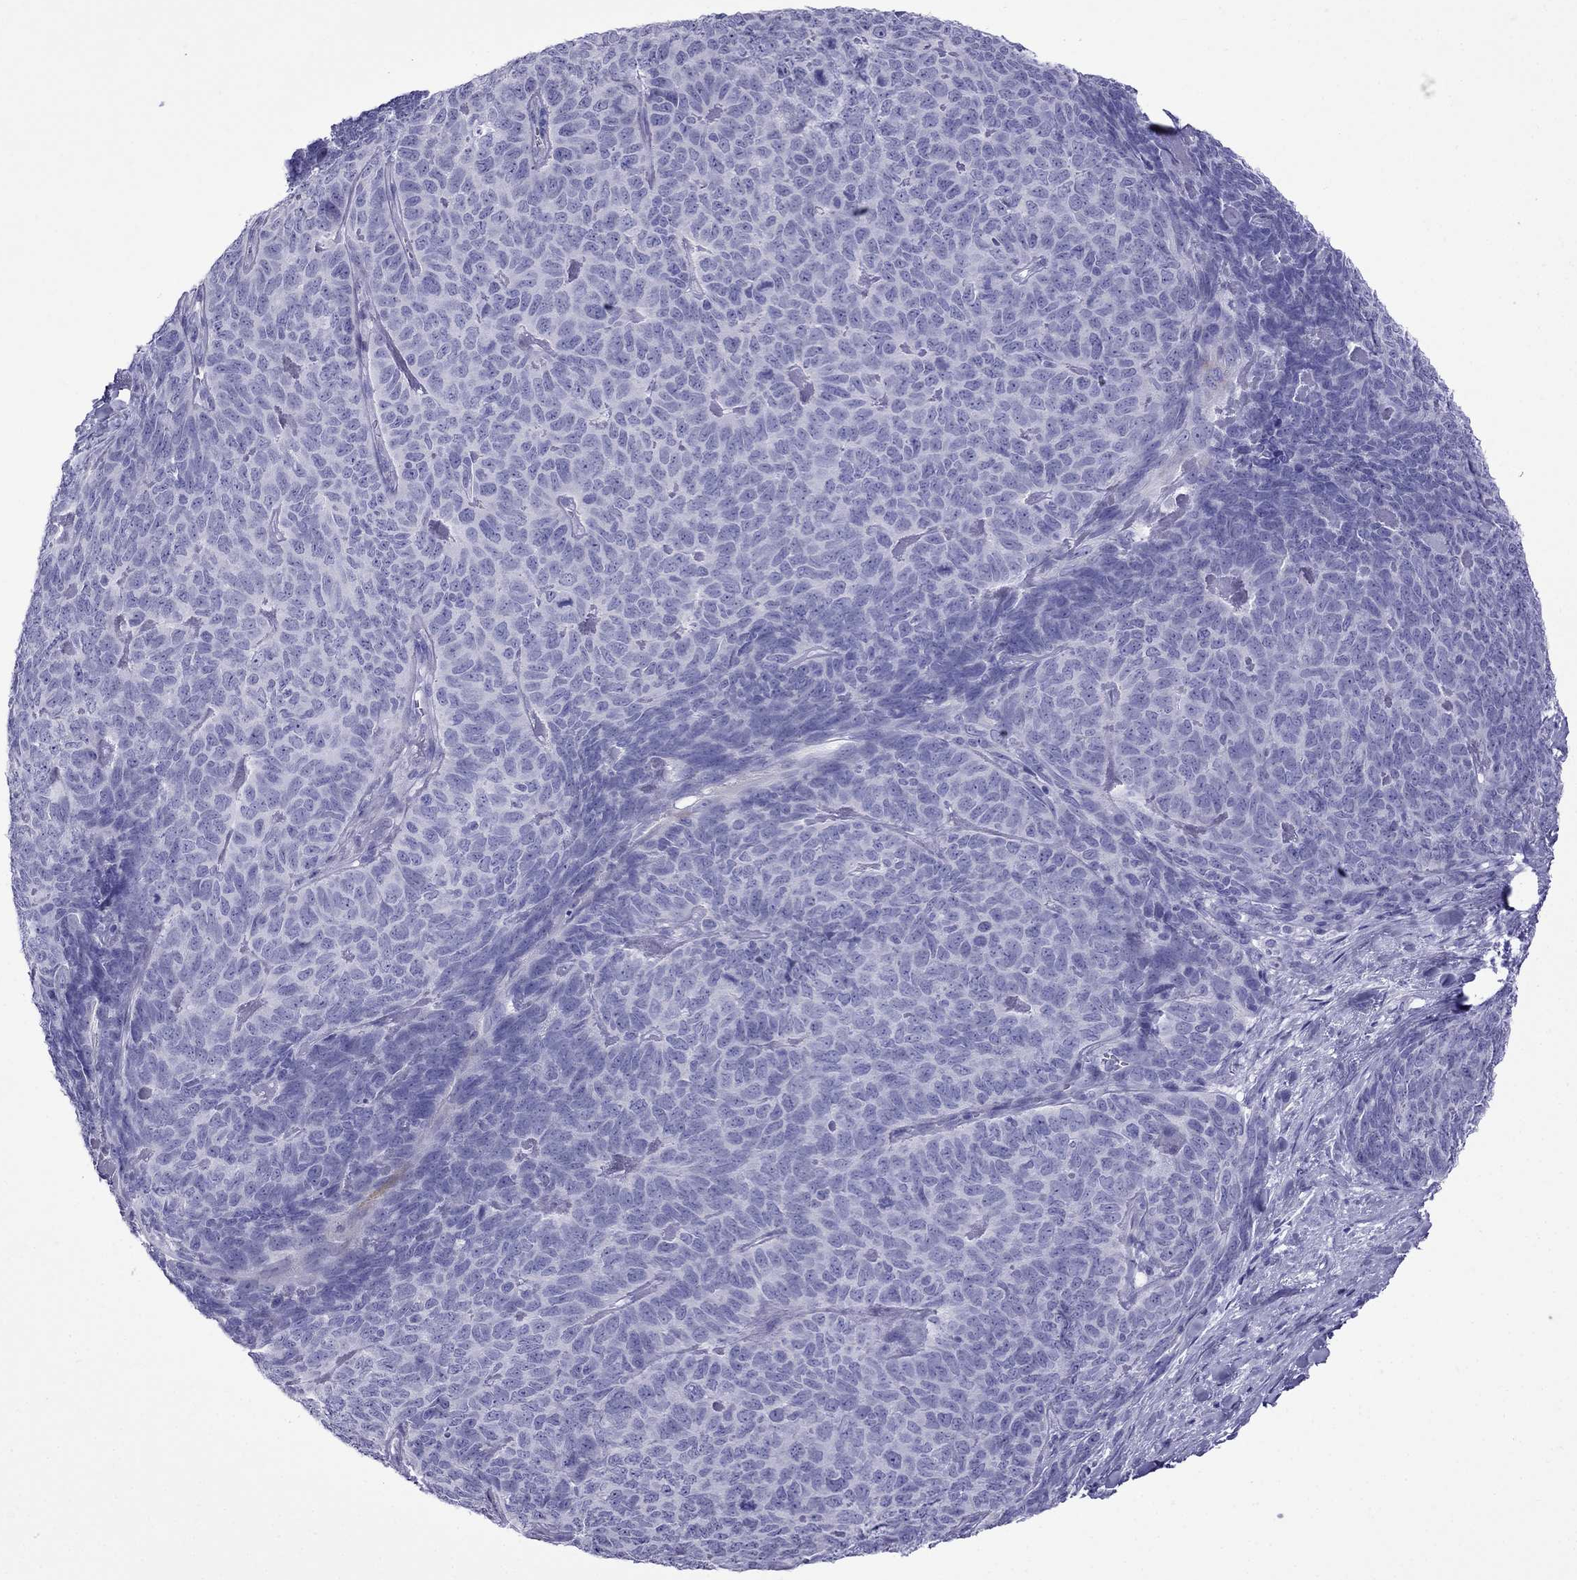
{"staining": {"intensity": "negative", "quantity": "none", "location": "none"}, "tissue": "skin cancer", "cell_type": "Tumor cells", "image_type": "cancer", "snomed": [{"axis": "morphology", "description": "Squamous cell carcinoma, NOS"}, {"axis": "topography", "description": "Skin"}, {"axis": "topography", "description": "Anal"}], "caption": "Skin cancer was stained to show a protein in brown. There is no significant positivity in tumor cells.", "gene": "CRYBA1", "patient": {"sex": "female", "age": 51}}